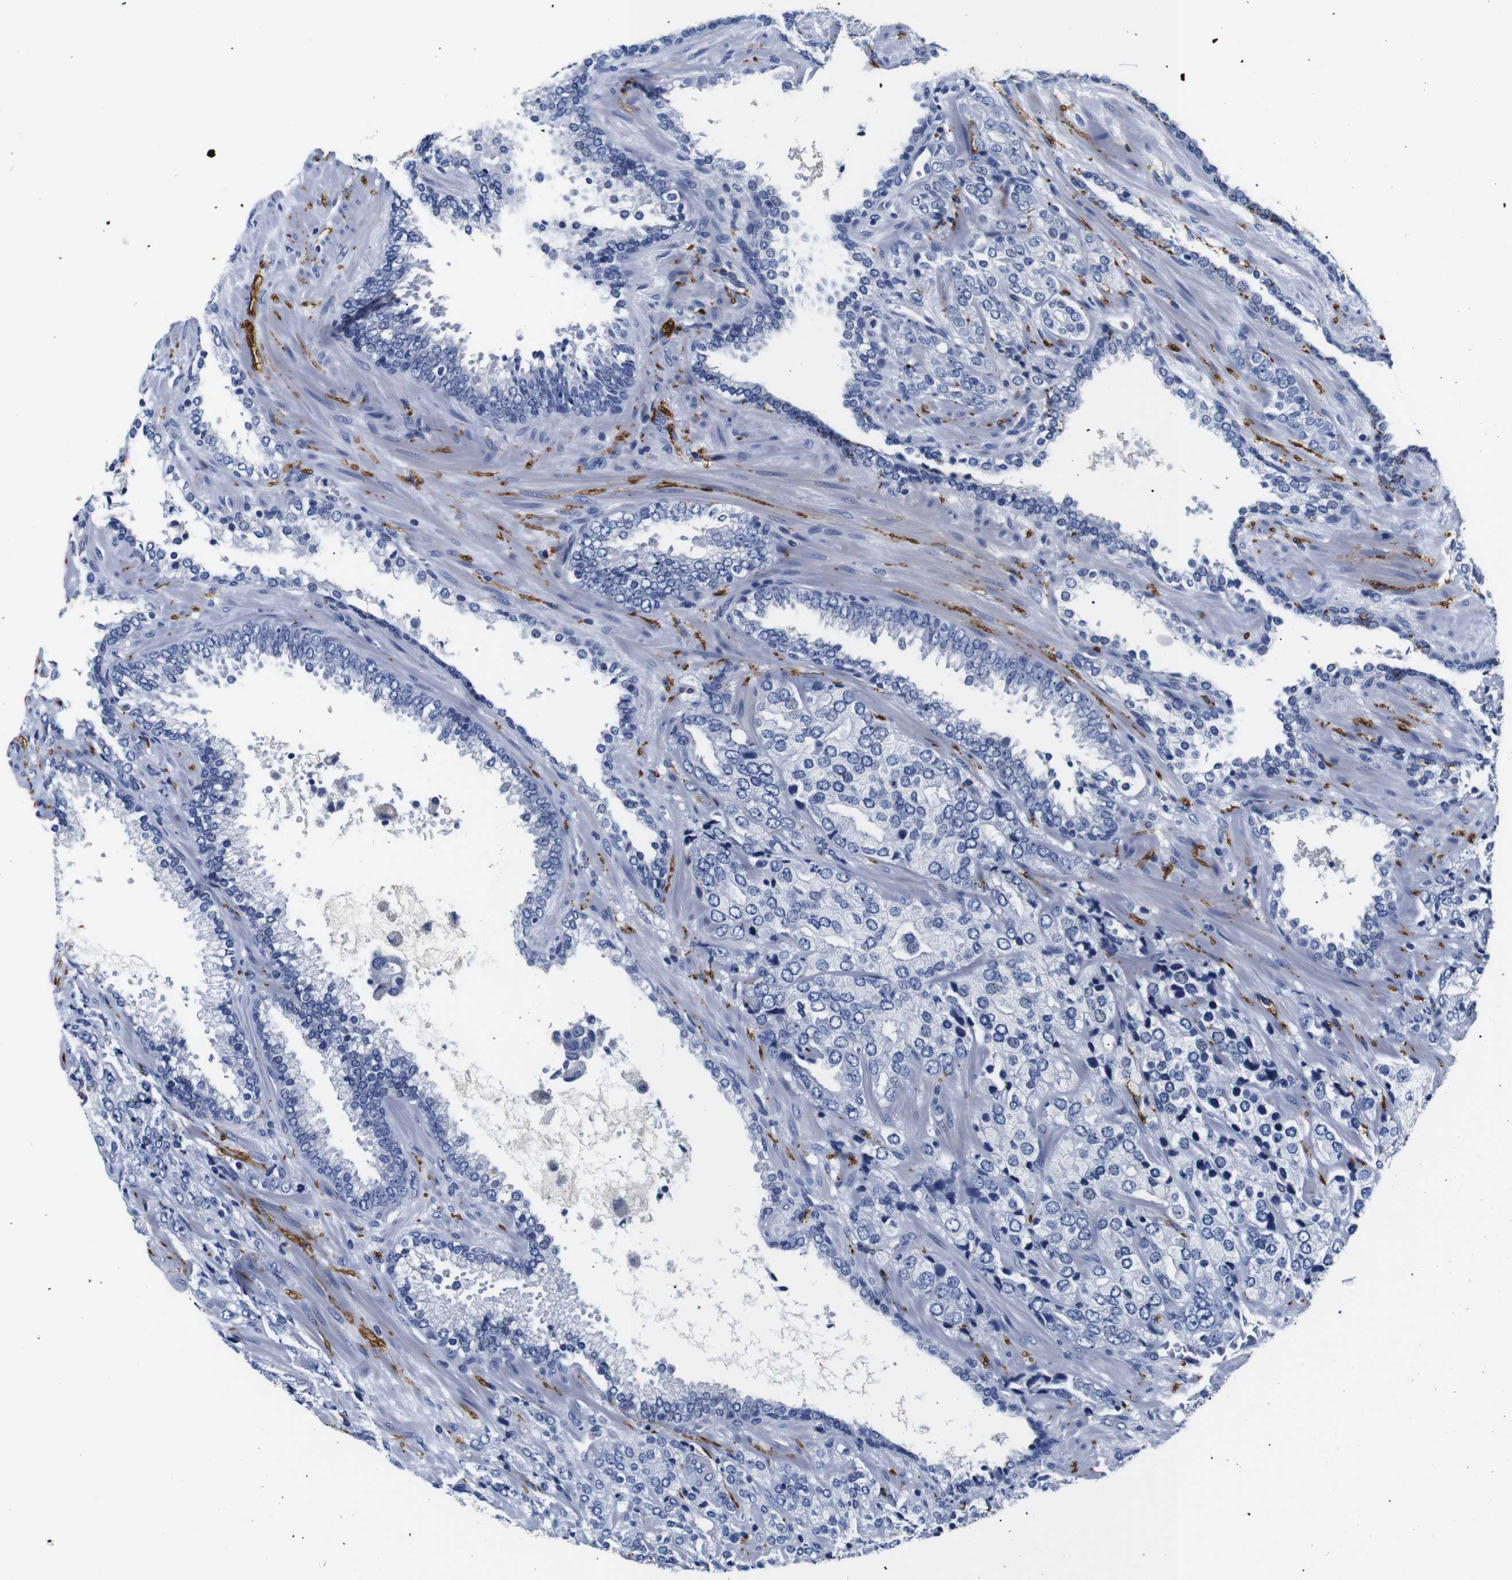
{"staining": {"intensity": "negative", "quantity": "none", "location": "none"}, "tissue": "prostate cancer", "cell_type": "Tumor cells", "image_type": "cancer", "snomed": [{"axis": "morphology", "description": "Adenocarcinoma, High grade"}, {"axis": "topography", "description": "Prostate"}], "caption": "Immunohistochemistry of human prostate cancer (adenocarcinoma (high-grade)) demonstrates no expression in tumor cells. Nuclei are stained in blue.", "gene": "GAP43", "patient": {"sex": "male", "age": 71}}